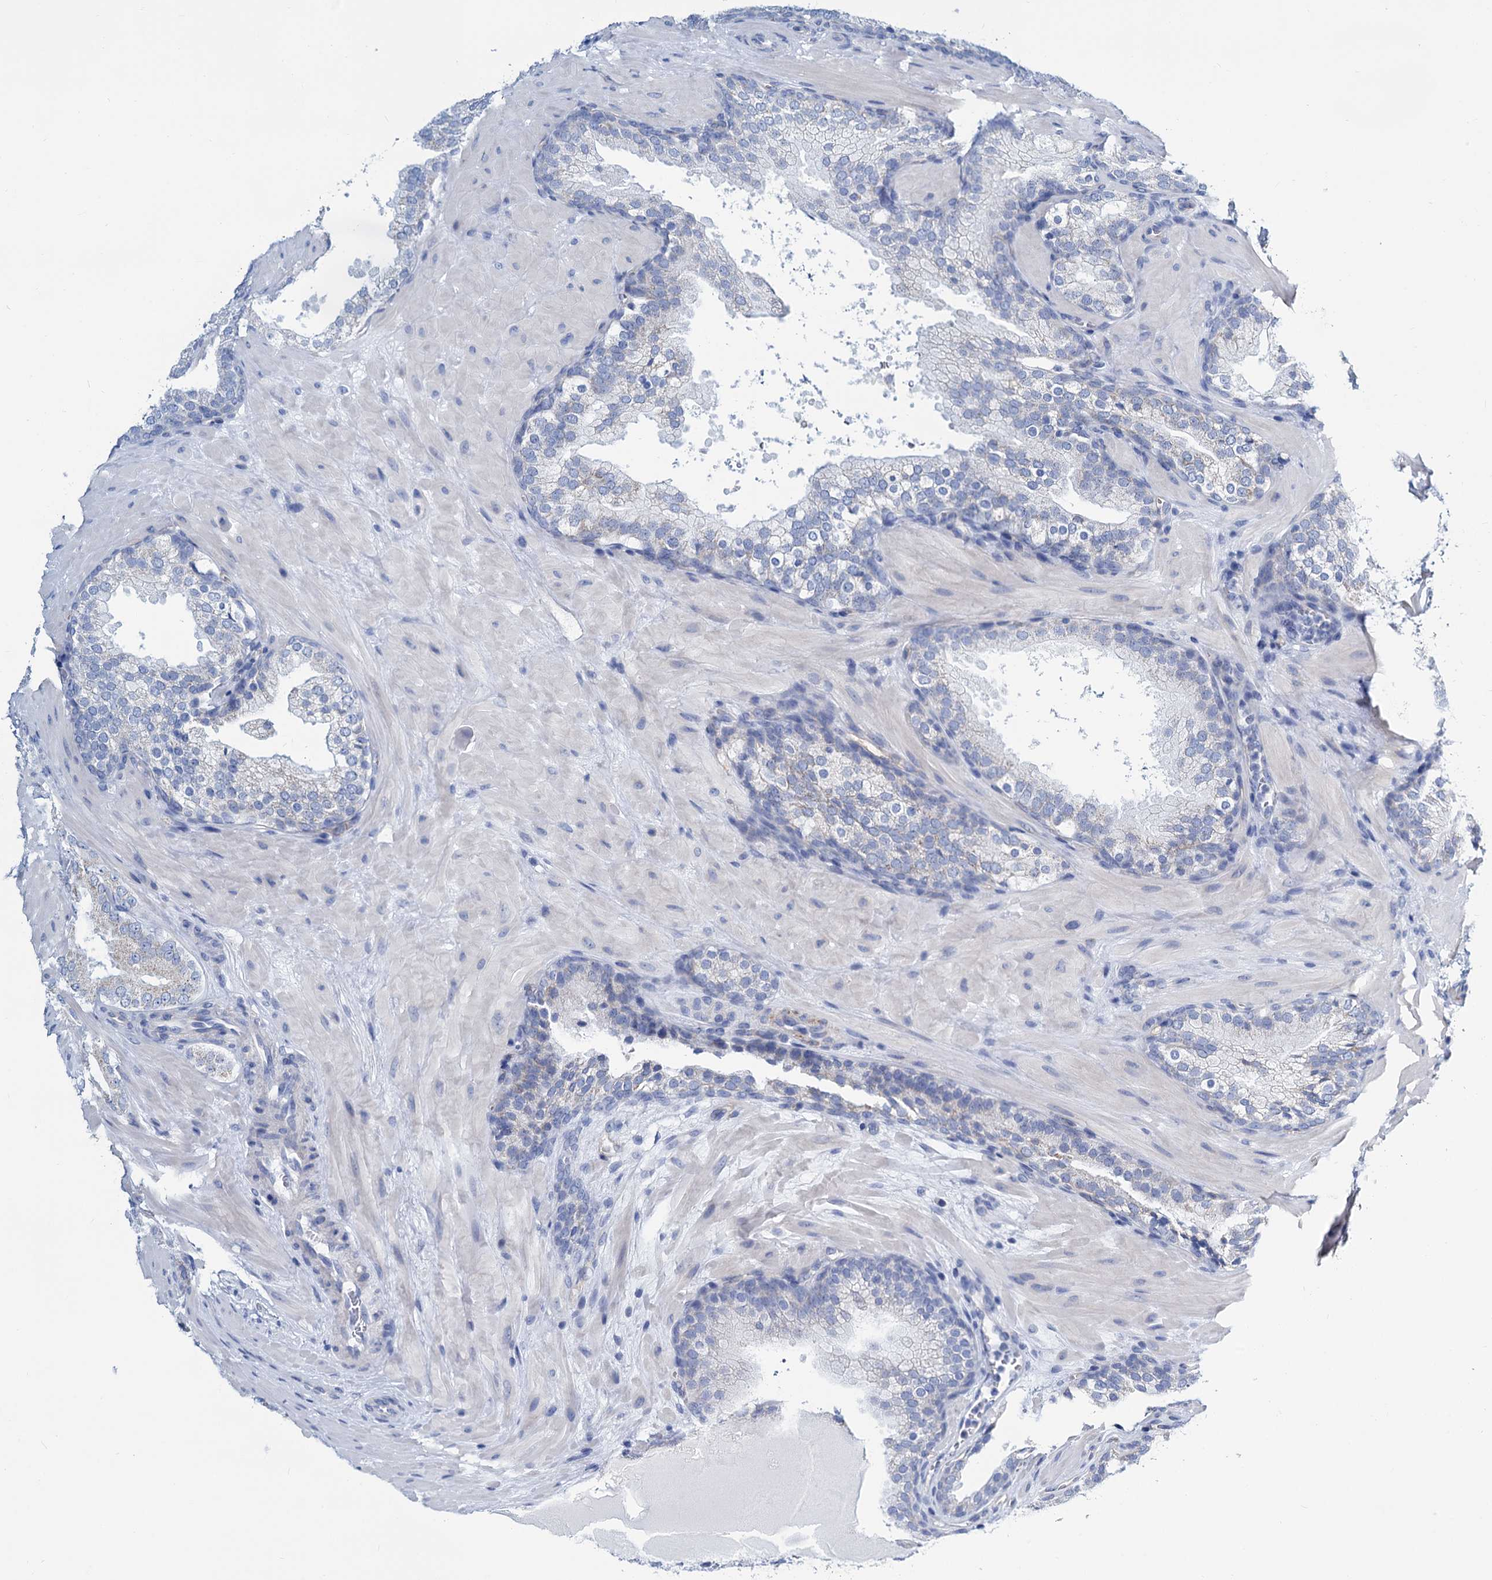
{"staining": {"intensity": "negative", "quantity": "none", "location": "none"}, "tissue": "prostate cancer", "cell_type": "Tumor cells", "image_type": "cancer", "snomed": [{"axis": "morphology", "description": "Adenocarcinoma, High grade"}, {"axis": "topography", "description": "Prostate"}], "caption": "Immunohistochemistry (IHC) of prostate adenocarcinoma (high-grade) demonstrates no positivity in tumor cells.", "gene": "SLC1A3", "patient": {"sex": "male", "age": 60}}